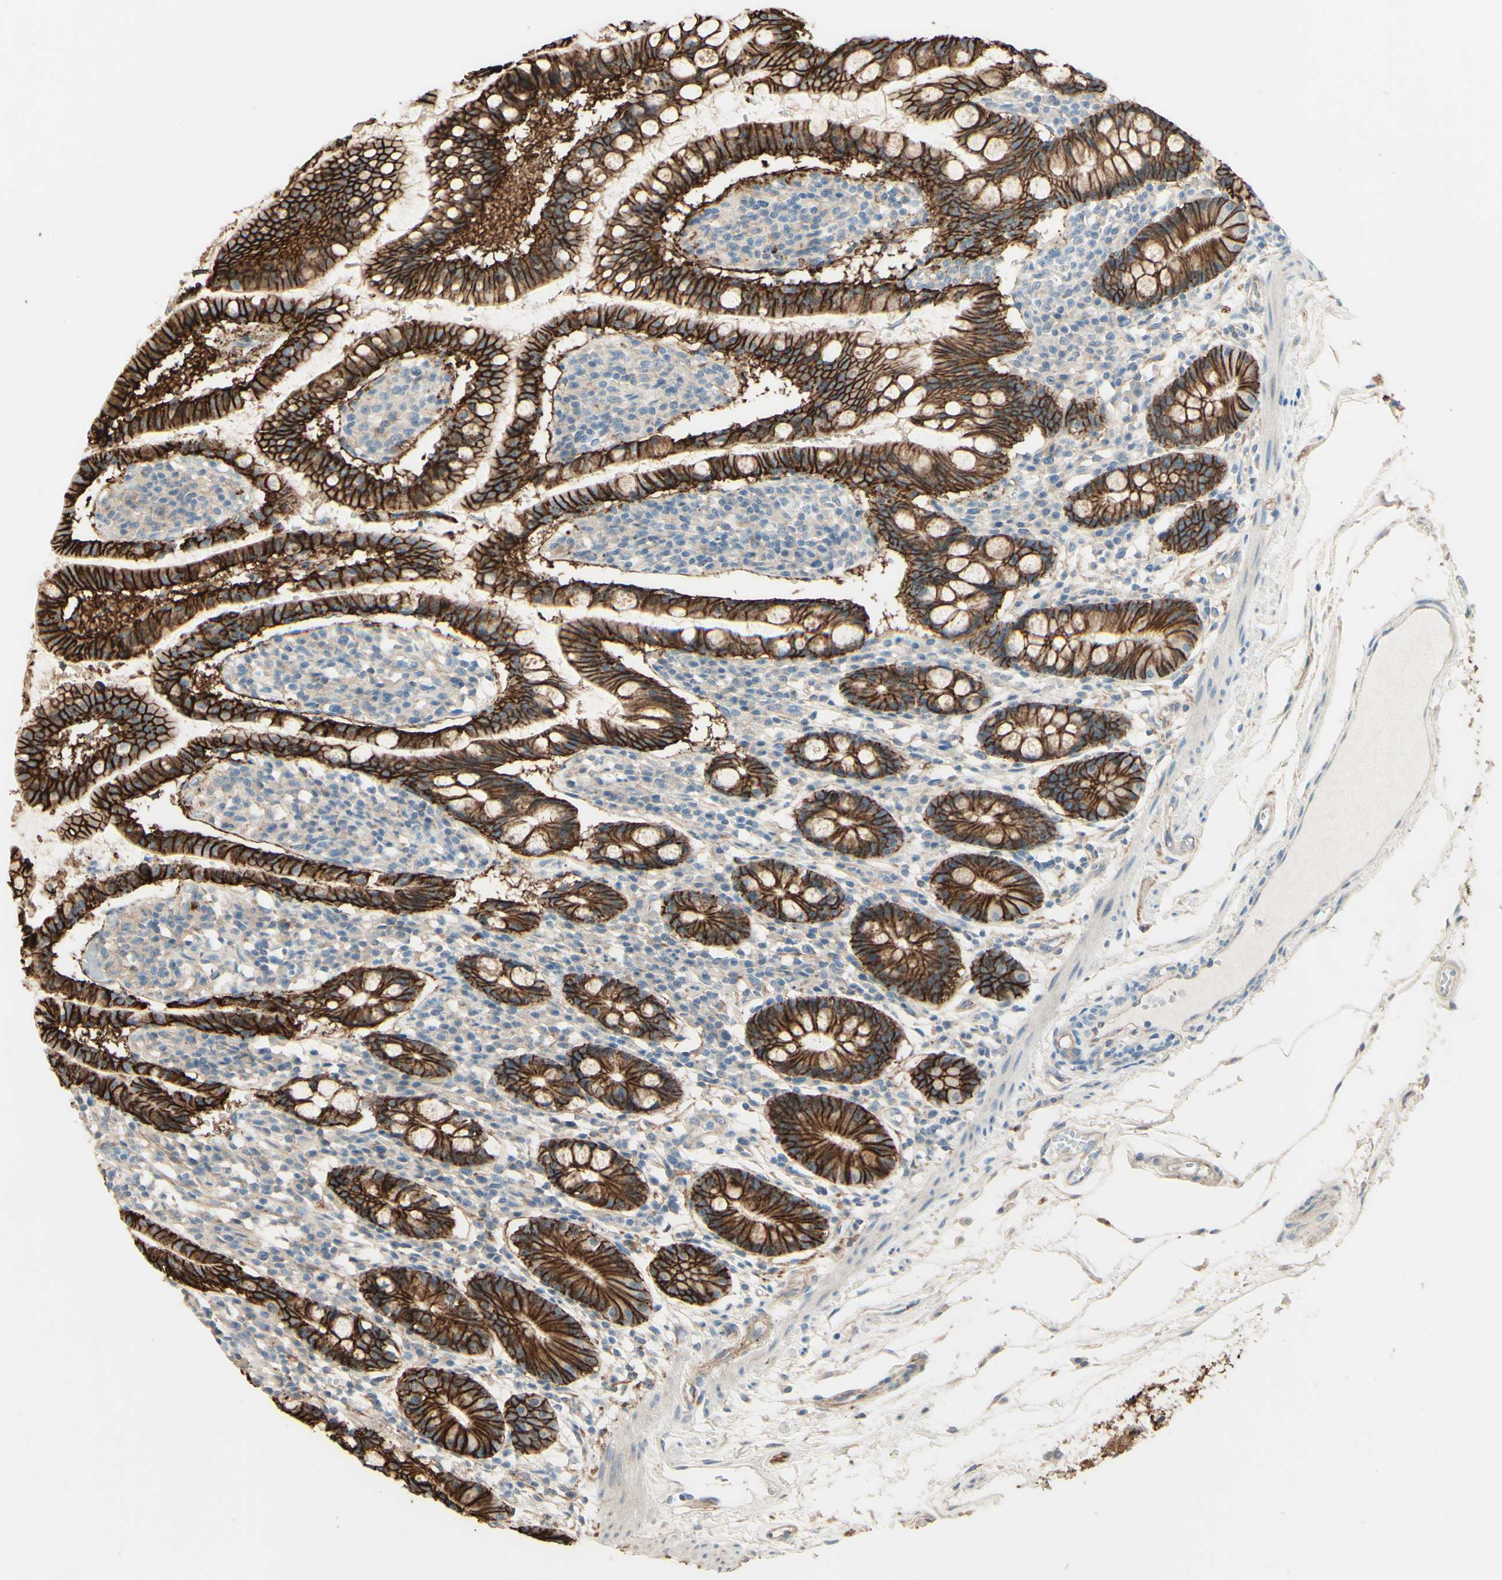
{"staining": {"intensity": "strong", "quantity": ">75%", "location": "cytoplasmic/membranous"}, "tissue": "small intestine", "cell_type": "Glandular cells", "image_type": "normal", "snomed": [{"axis": "morphology", "description": "Normal tissue, NOS"}, {"axis": "morphology", "description": "Cystadenocarcinoma, serous, Metastatic site"}, {"axis": "topography", "description": "Small intestine"}], "caption": "Immunohistochemistry (IHC) histopathology image of benign small intestine stained for a protein (brown), which shows high levels of strong cytoplasmic/membranous staining in about >75% of glandular cells.", "gene": "RNF149", "patient": {"sex": "female", "age": 61}}